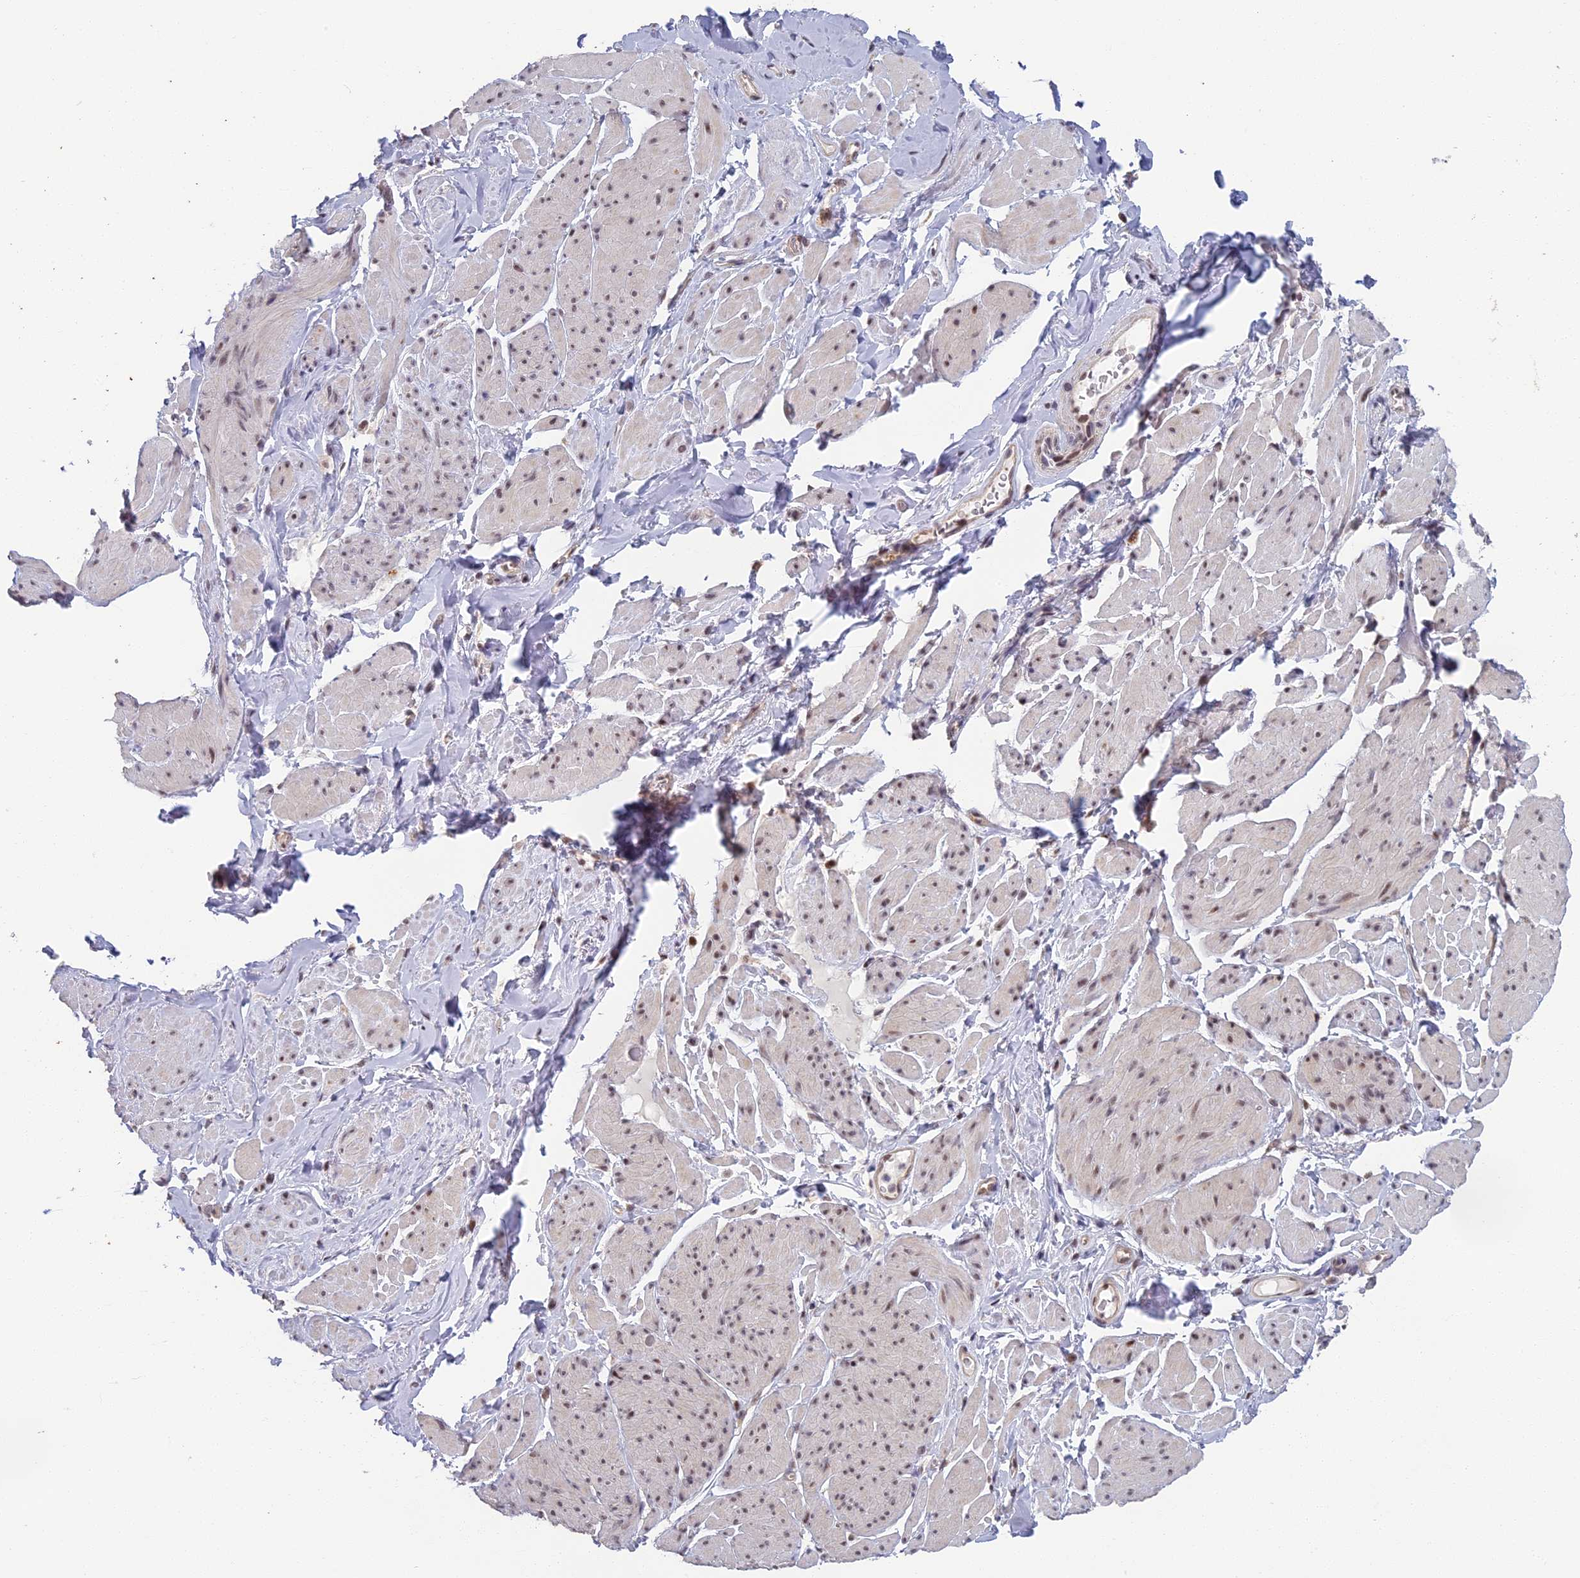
{"staining": {"intensity": "negative", "quantity": "none", "location": "none"}, "tissue": "smooth muscle", "cell_type": "Smooth muscle cells", "image_type": "normal", "snomed": [{"axis": "morphology", "description": "Normal tissue, NOS"}, {"axis": "topography", "description": "Smooth muscle"}, {"axis": "topography", "description": "Peripheral nerve tissue"}], "caption": "This micrograph is of normal smooth muscle stained with immunohistochemistry (IHC) to label a protein in brown with the nuclei are counter-stained blue. There is no staining in smooth muscle cells. (DAB immunohistochemistry (IHC), high magnification).", "gene": "MORF4L1", "patient": {"sex": "male", "age": 69}}